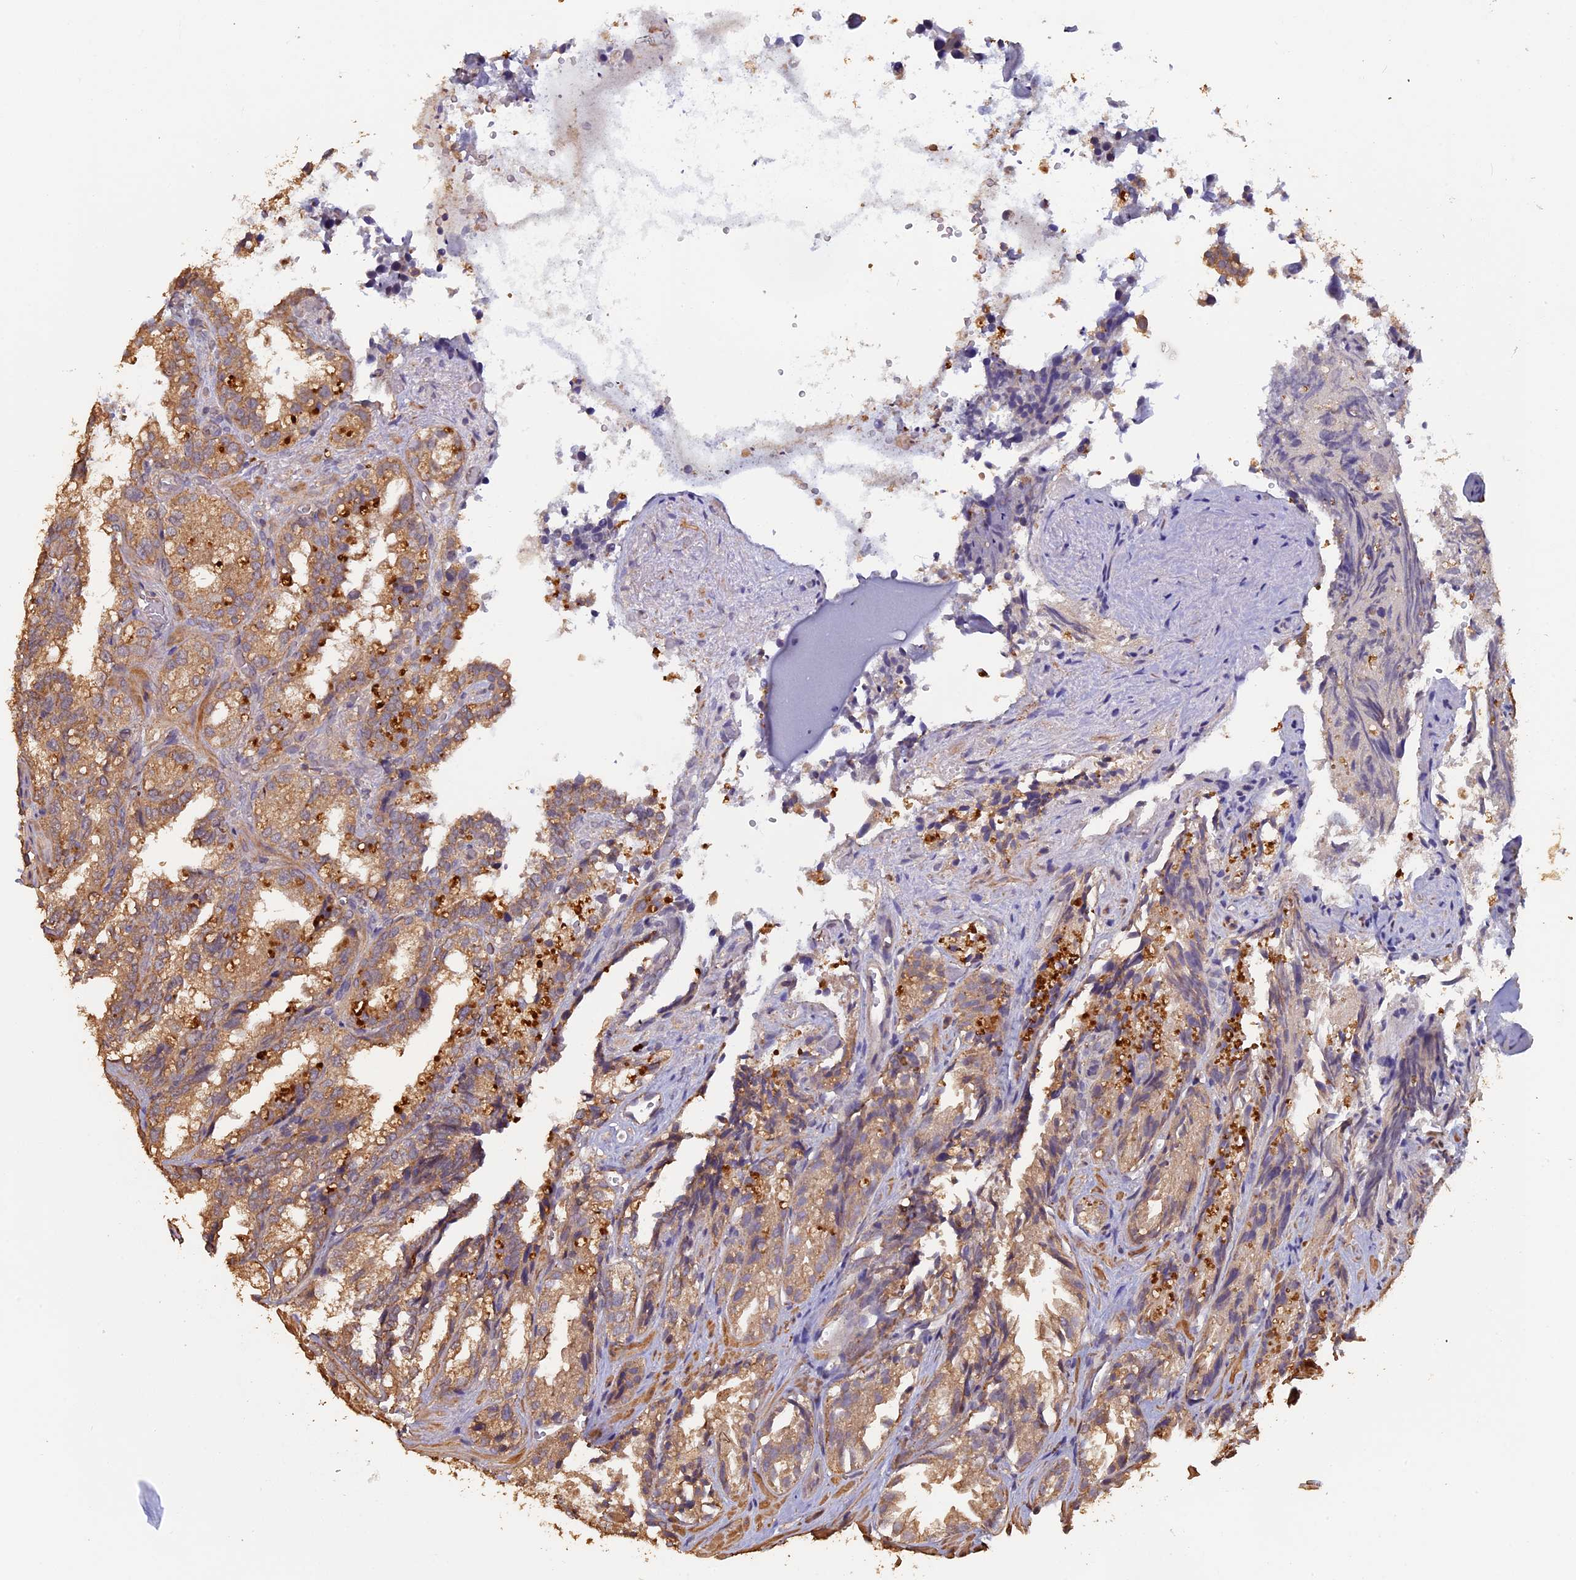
{"staining": {"intensity": "moderate", "quantity": ">75%", "location": "cytoplasmic/membranous"}, "tissue": "seminal vesicle", "cell_type": "Glandular cells", "image_type": "normal", "snomed": [{"axis": "morphology", "description": "Normal tissue, NOS"}, {"axis": "topography", "description": "Prostate"}, {"axis": "topography", "description": "Seminal veicle"}], "caption": "A brown stain shows moderate cytoplasmic/membranous positivity of a protein in glandular cells of benign human seminal vesicle. (DAB = brown stain, brightfield microscopy at high magnification).", "gene": "PIGQ", "patient": {"sex": "male", "age": 51}}